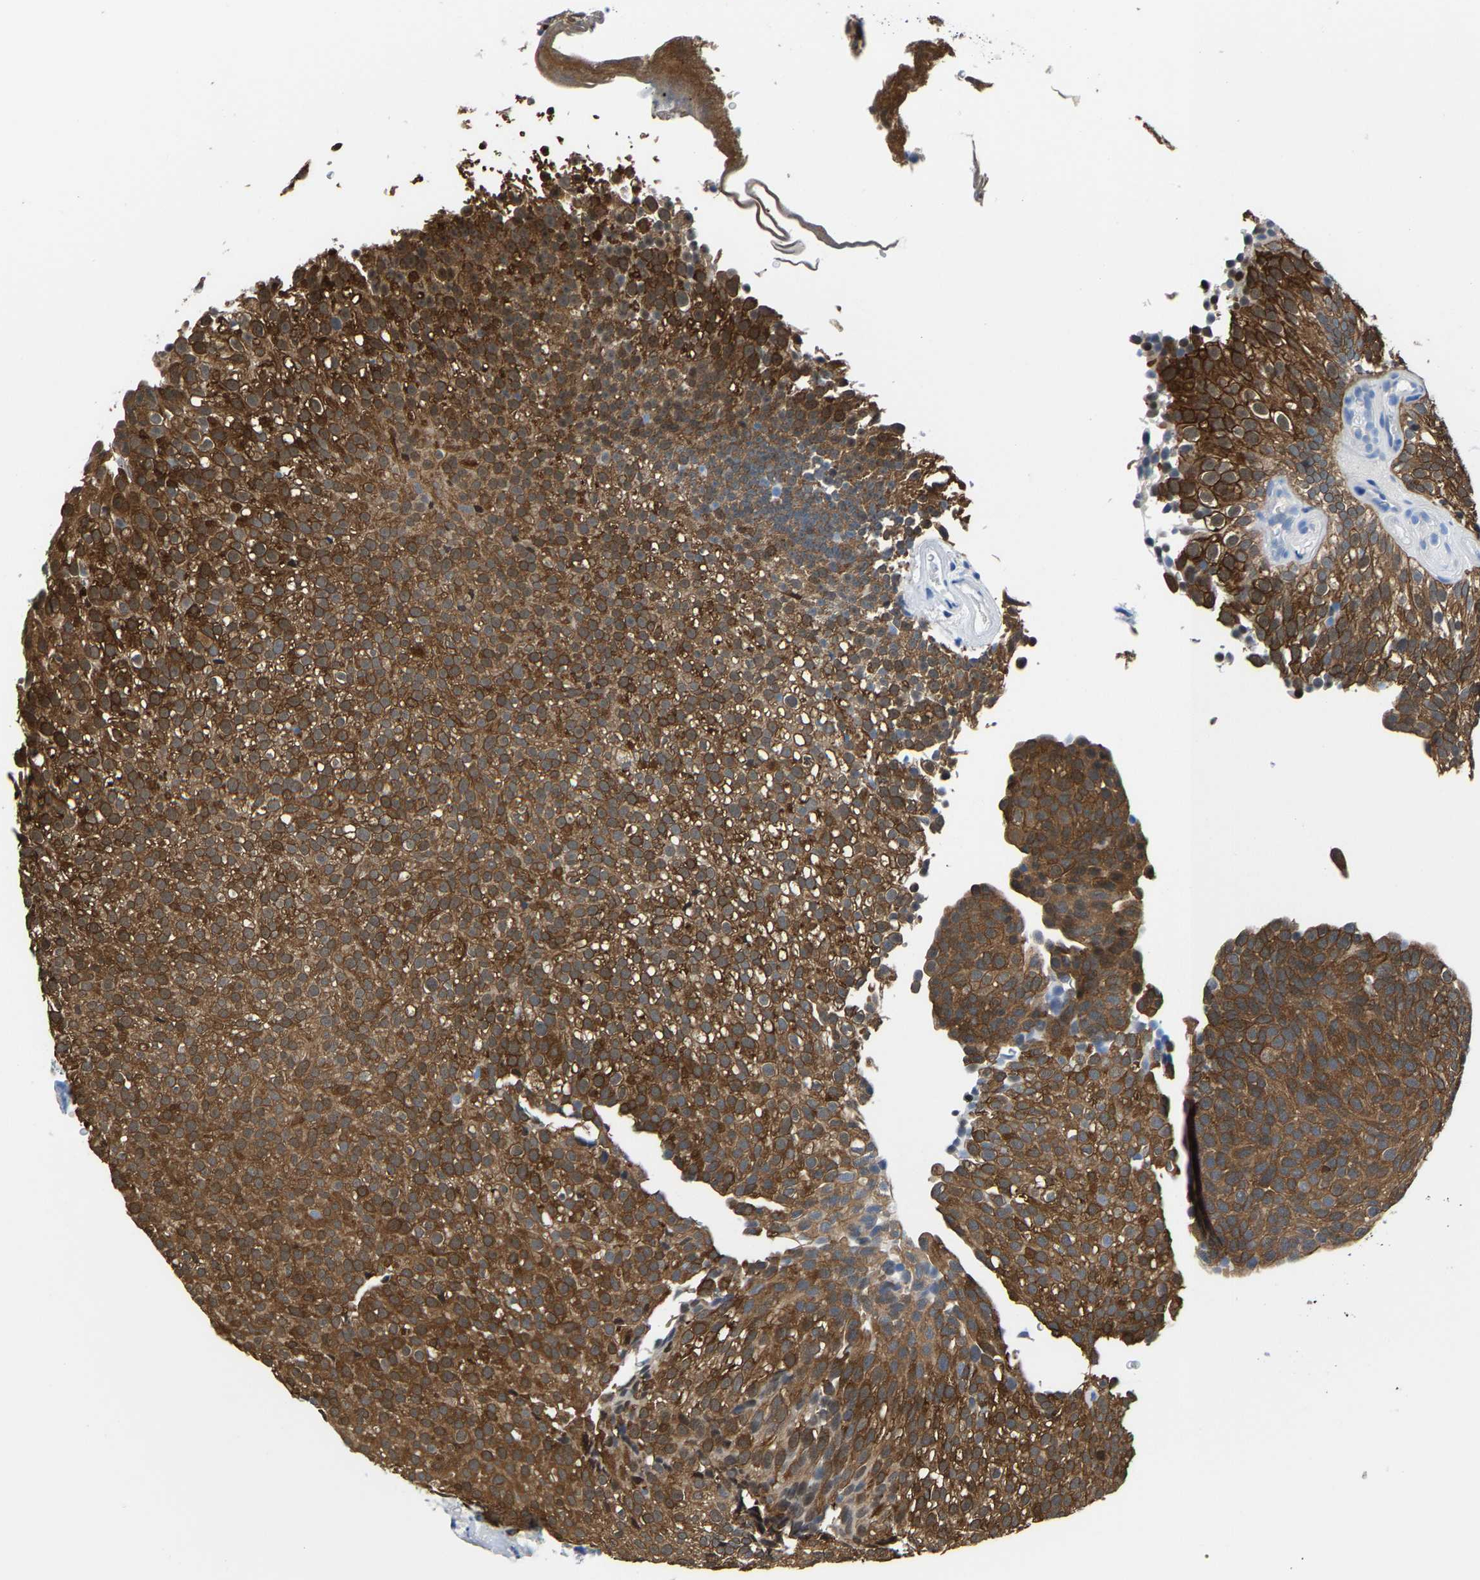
{"staining": {"intensity": "moderate", "quantity": ">75%", "location": "cytoplasmic/membranous"}, "tissue": "urothelial cancer", "cell_type": "Tumor cells", "image_type": "cancer", "snomed": [{"axis": "morphology", "description": "Urothelial carcinoma, Low grade"}, {"axis": "topography", "description": "Urinary bladder"}], "caption": "Immunohistochemical staining of urothelial cancer exhibits medium levels of moderate cytoplasmic/membranous positivity in about >75% of tumor cells. Nuclei are stained in blue.", "gene": "SSH3", "patient": {"sex": "male", "age": 78}}